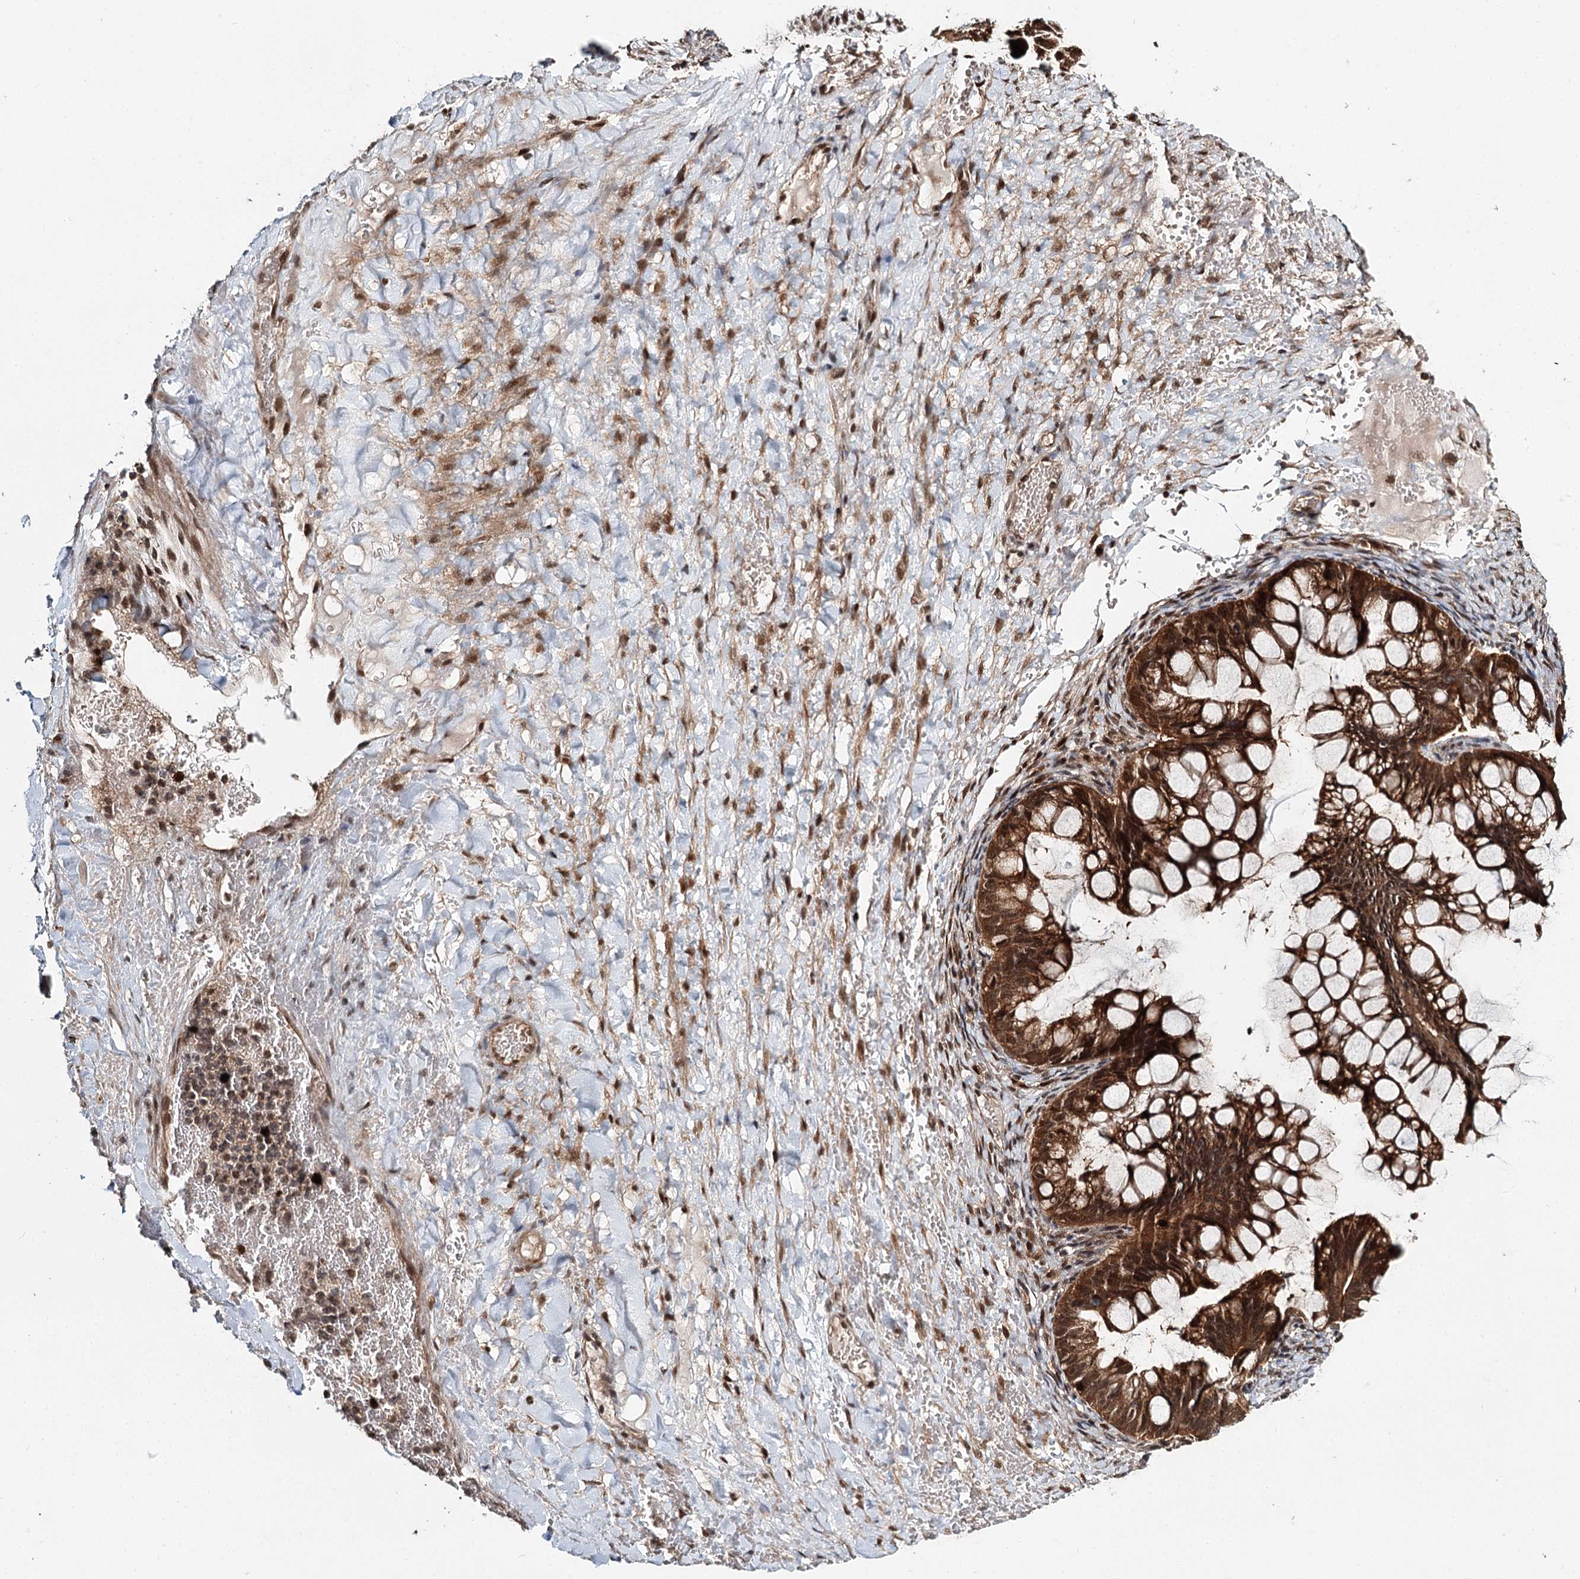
{"staining": {"intensity": "strong", "quantity": ">75%", "location": "cytoplasmic/membranous,nuclear"}, "tissue": "ovarian cancer", "cell_type": "Tumor cells", "image_type": "cancer", "snomed": [{"axis": "morphology", "description": "Cystadenocarcinoma, mucinous, NOS"}, {"axis": "topography", "description": "Ovary"}], "caption": "Human ovarian mucinous cystadenocarcinoma stained with a protein marker exhibits strong staining in tumor cells.", "gene": "N6AMT1", "patient": {"sex": "female", "age": 73}}